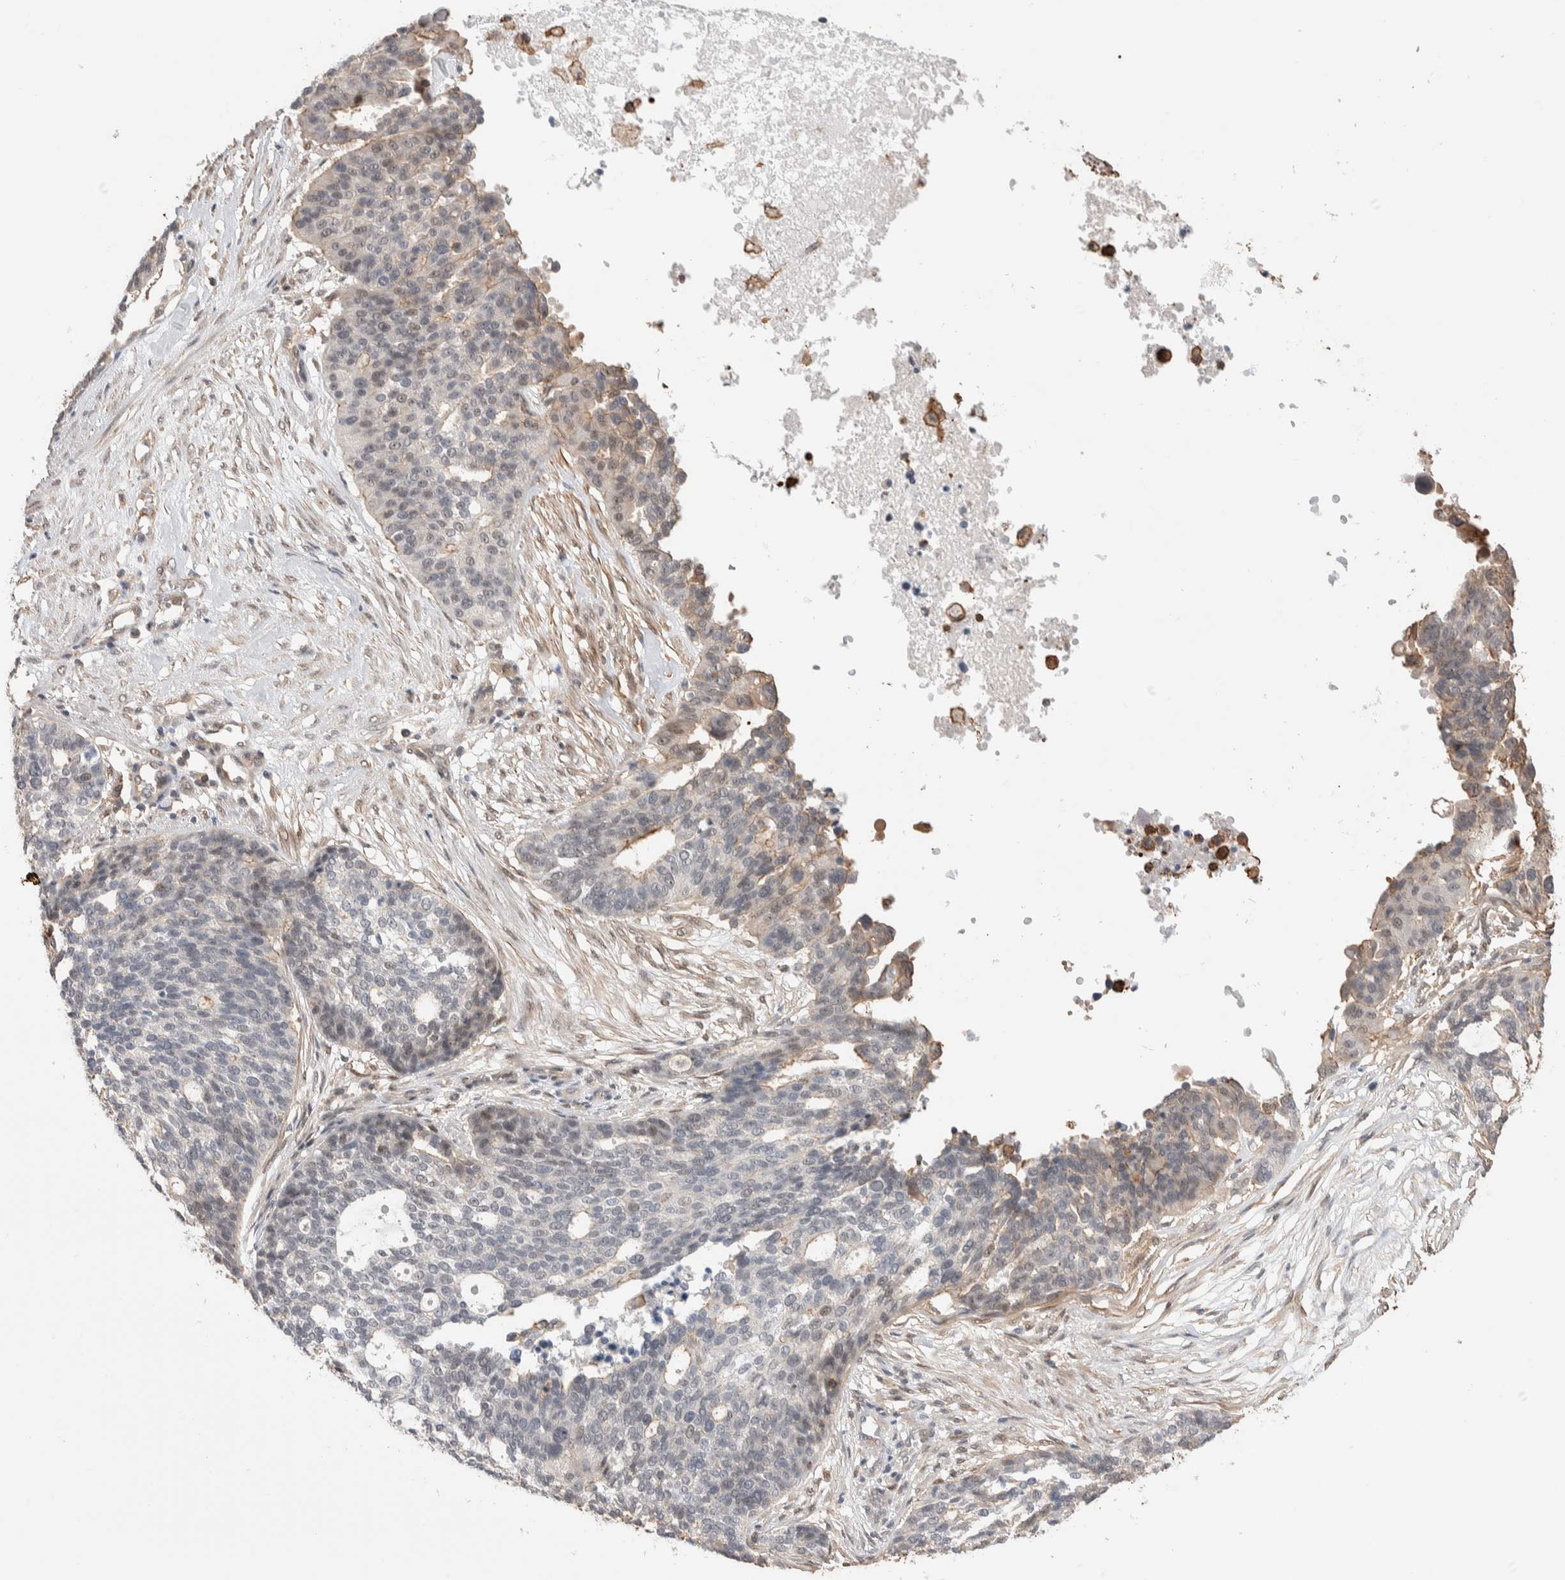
{"staining": {"intensity": "weak", "quantity": "<25%", "location": "cytoplasmic/membranous"}, "tissue": "ovarian cancer", "cell_type": "Tumor cells", "image_type": "cancer", "snomed": [{"axis": "morphology", "description": "Cystadenocarcinoma, serous, NOS"}, {"axis": "topography", "description": "Ovary"}], "caption": "The micrograph displays no significant positivity in tumor cells of ovarian cancer. Nuclei are stained in blue.", "gene": "ZNF704", "patient": {"sex": "female", "age": 59}}